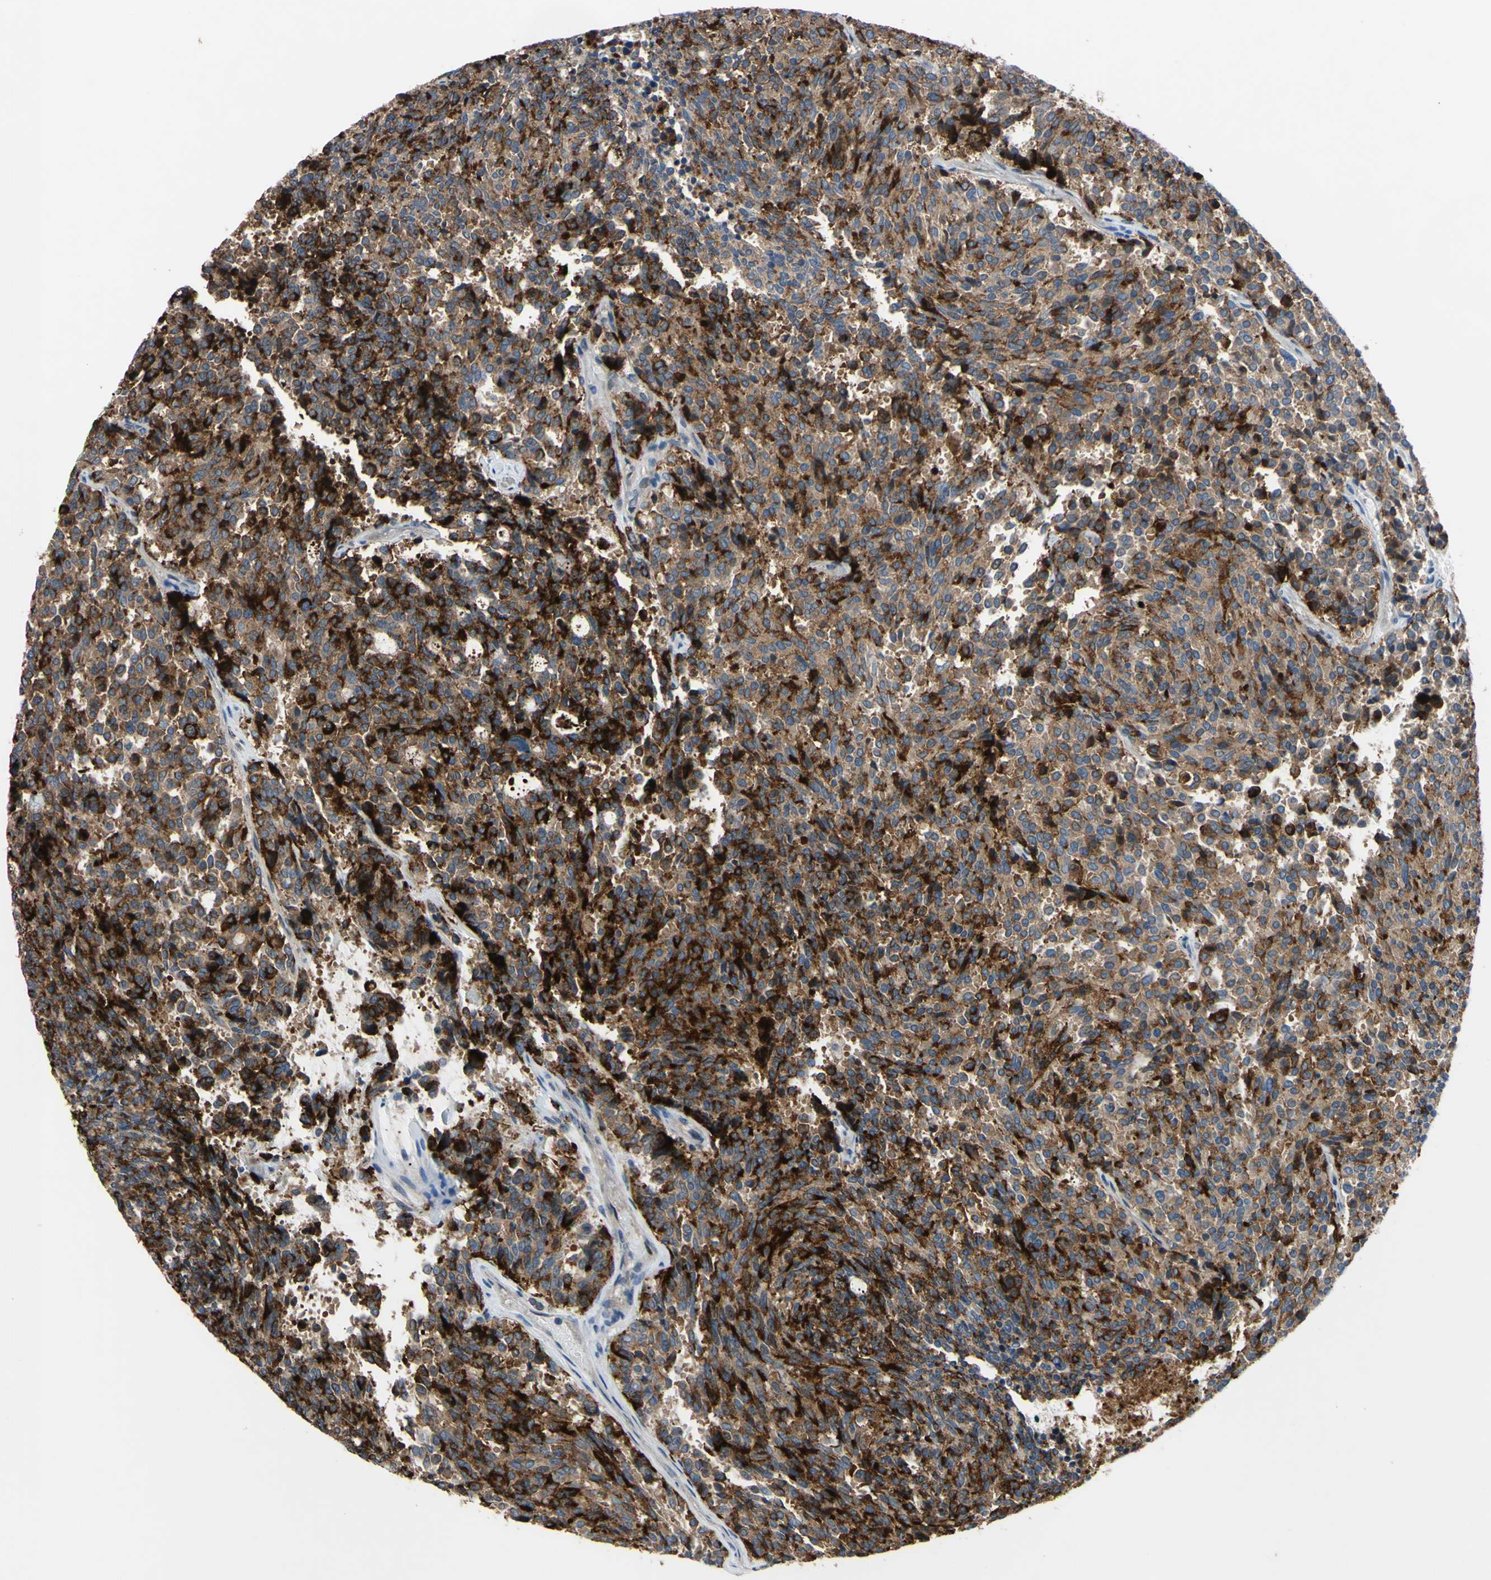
{"staining": {"intensity": "strong", "quantity": ">75%", "location": "cytoplasmic/membranous"}, "tissue": "carcinoid", "cell_type": "Tumor cells", "image_type": "cancer", "snomed": [{"axis": "morphology", "description": "Carcinoid, malignant, NOS"}, {"axis": "topography", "description": "Pancreas"}], "caption": "Immunohistochemical staining of malignant carcinoid exhibits high levels of strong cytoplasmic/membranous staining in about >75% of tumor cells.", "gene": "HILPDA", "patient": {"sex": "female", "age": 54}}